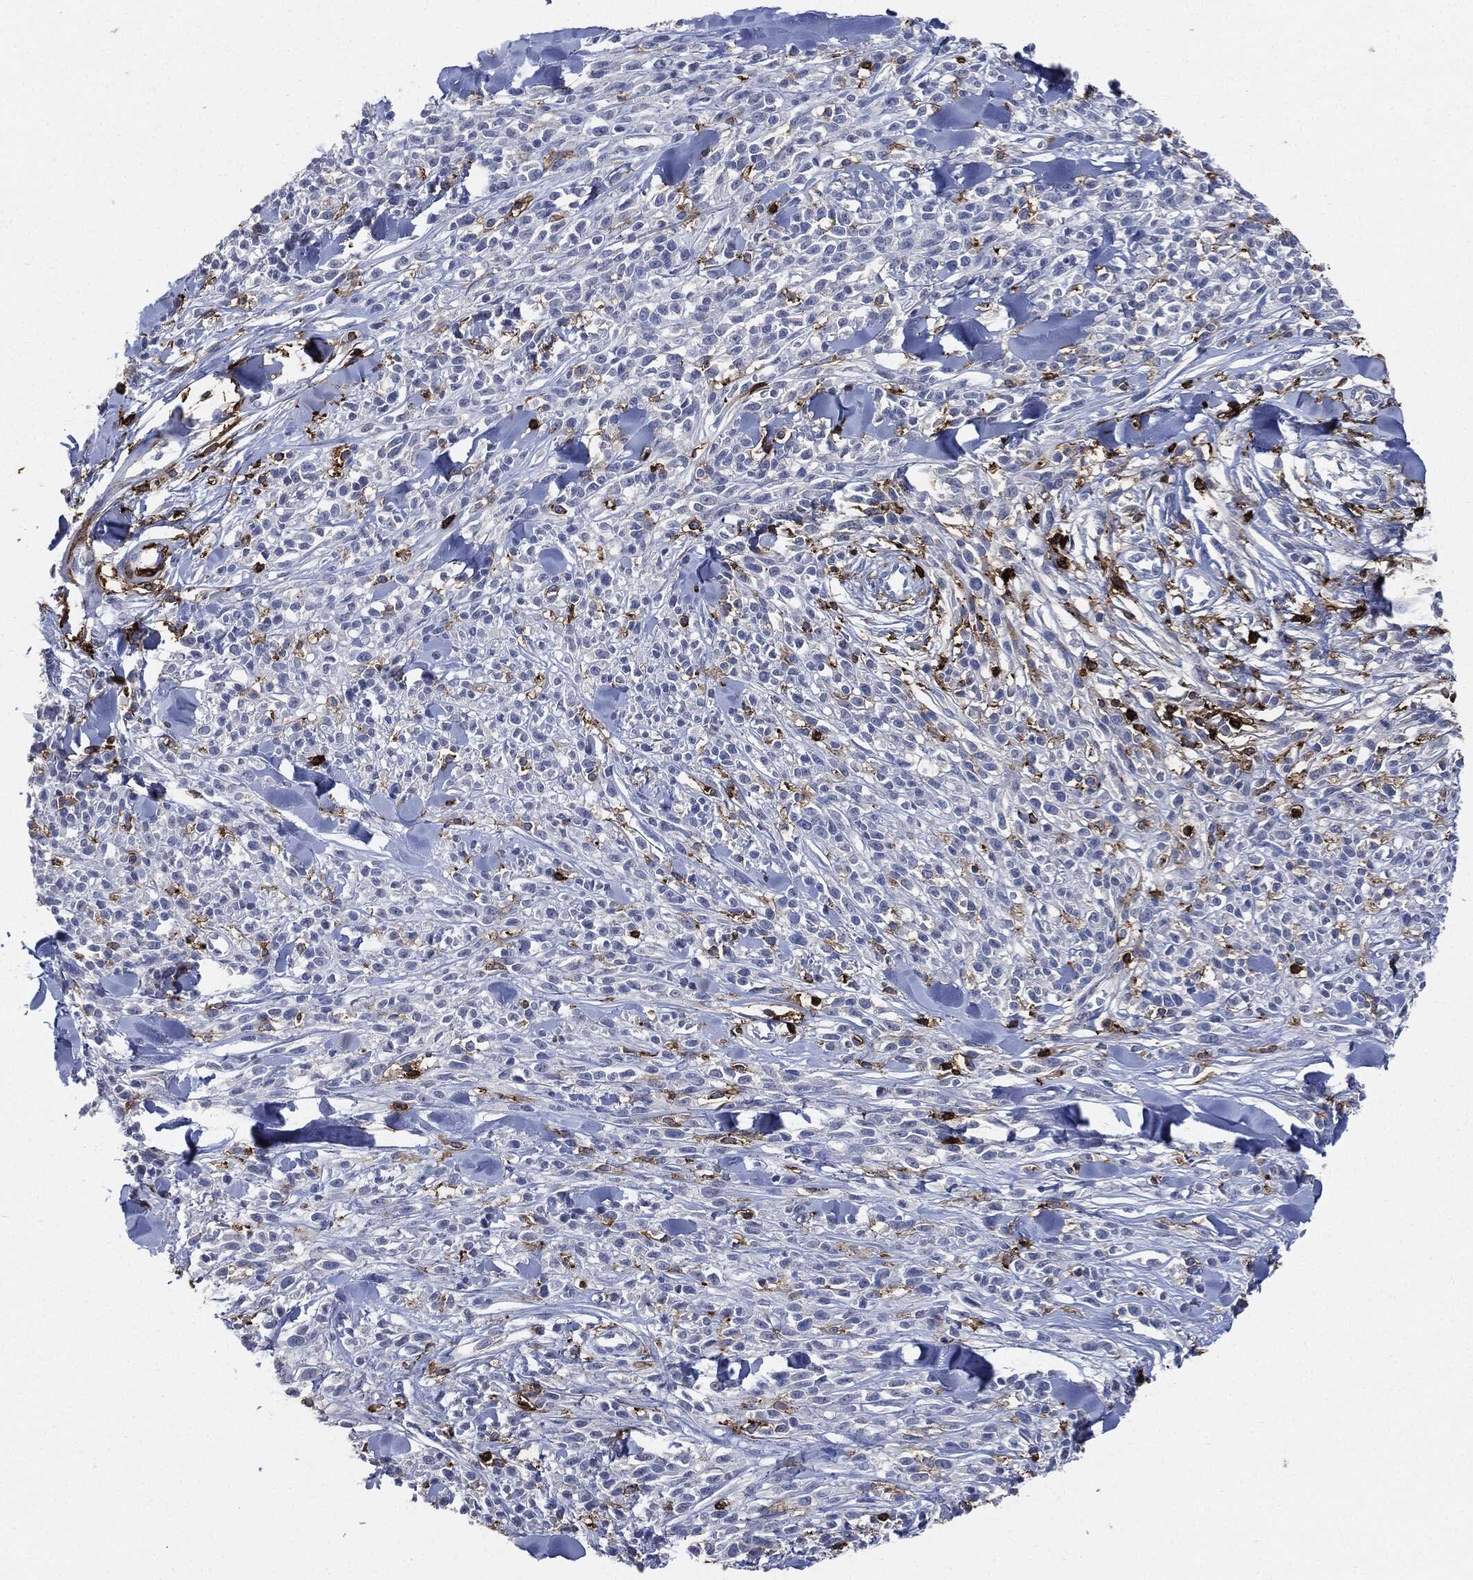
{"staining": {"intensity": "negative", "quantity": "none", "location": "none"}, "tissue": "melanoma", "cell_type": "Tumor cells", "image_type": "cancer", "snomed": [{"axis": "morphology", "description": "Malignant melanoma, NOS"}, {"axis": "topography", "description": "Skin"}, {"axis": "topography", "description": "Skin of trunk"}], "caption": "DAB (3,3'-diaminobenzidine) immunohistochemical staining of human malignant melanoma displays no significant expression in tumor cells.", "gene": "PTPRC", "patient": {"sex": "male", "age": 74}}